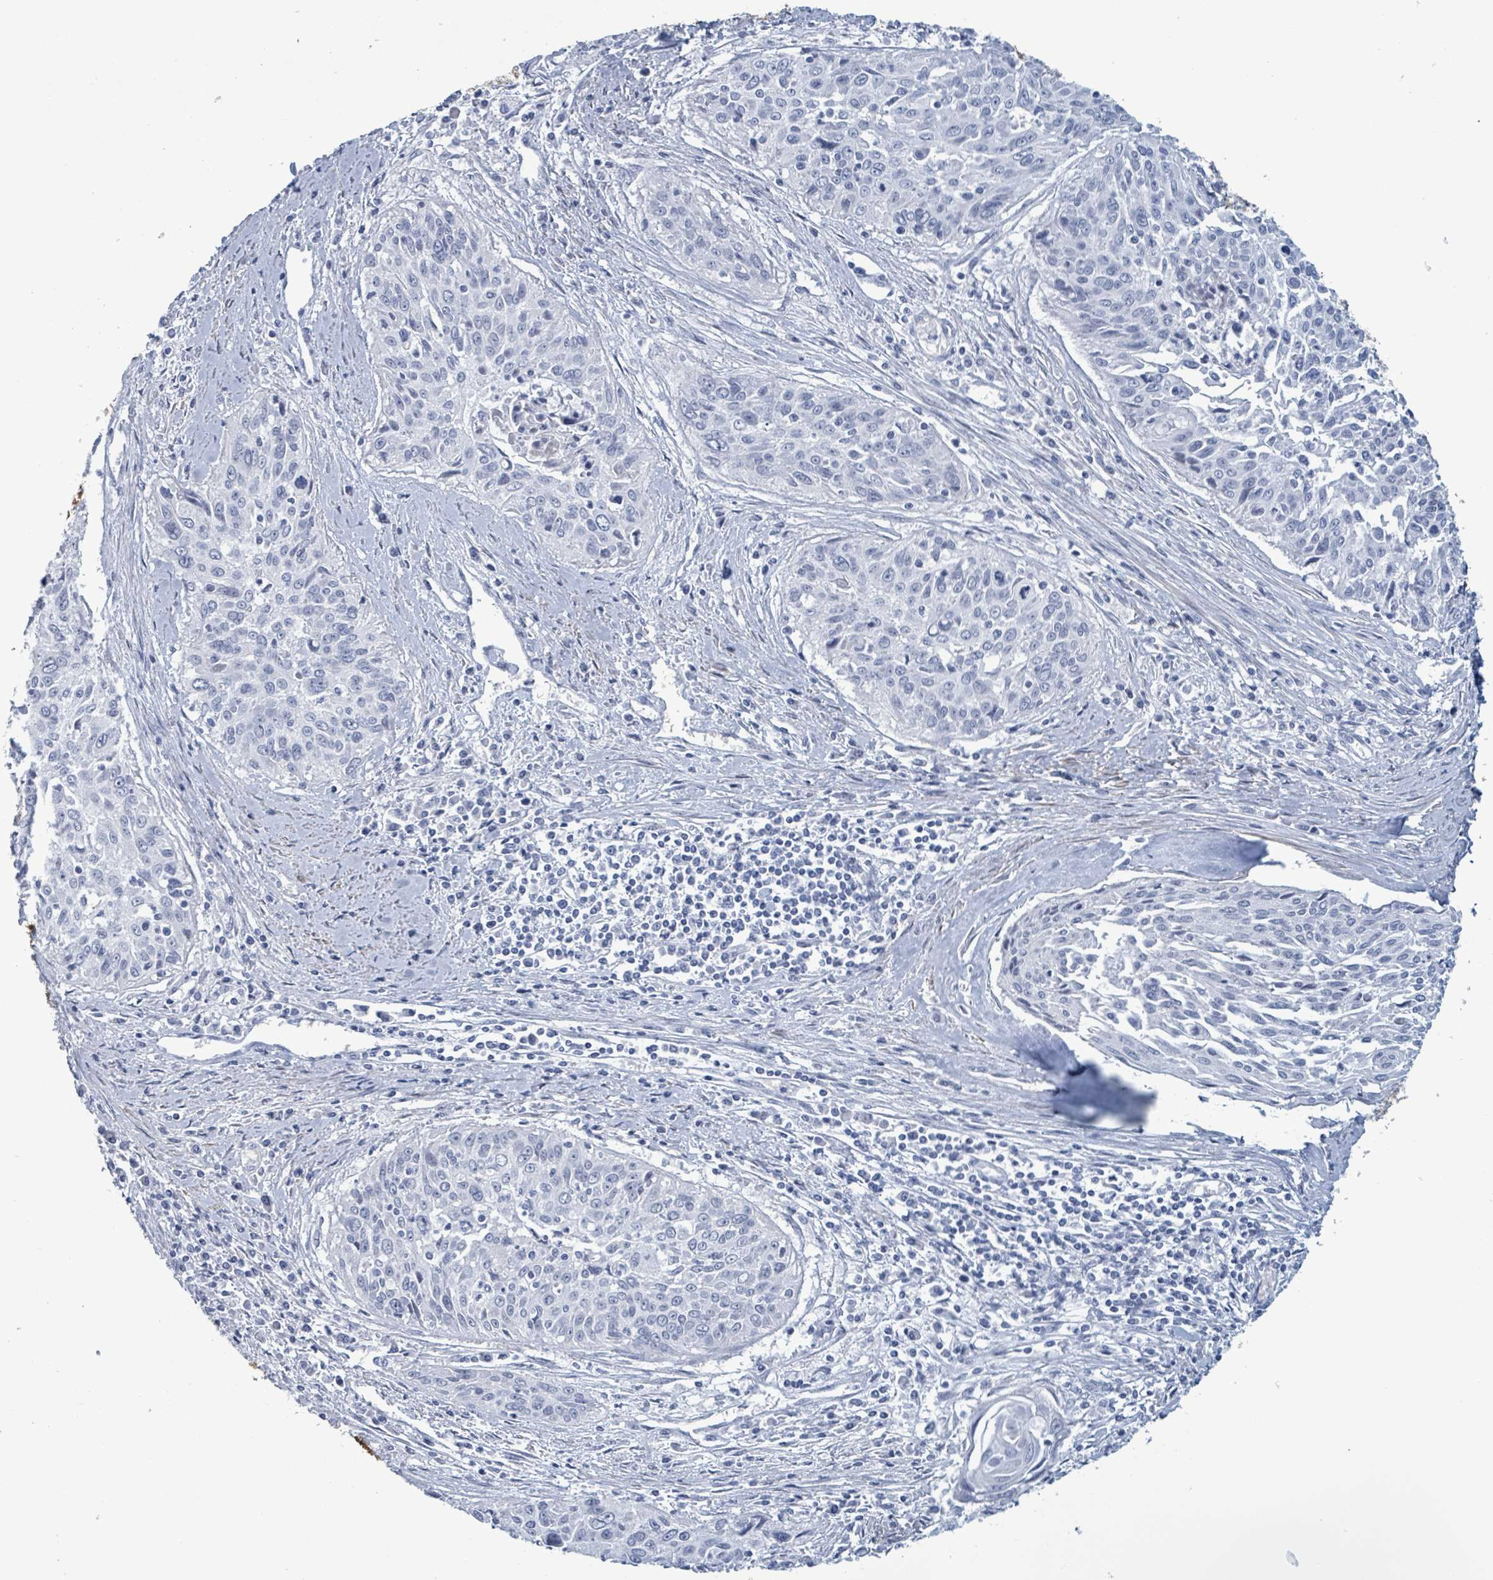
{"staining": {"intensity": "negative", "quantity": "none", "location": "none"}, "tissue": "cervical cancer", "cell_type": "Tumor cells", "image_type": "cancer", "snomed": [{"axis": "morphology", "description": "Squamous cell carcinoma, NOS"}, {"axis": "topography", "description": "Cervix"}], "caption": "The image demonstrates no staining of tumor cells in cervical cancer (squamous cell carcinoma).", "gene": "ZNF771", "patient": {"sex": "female", "age": 55}}